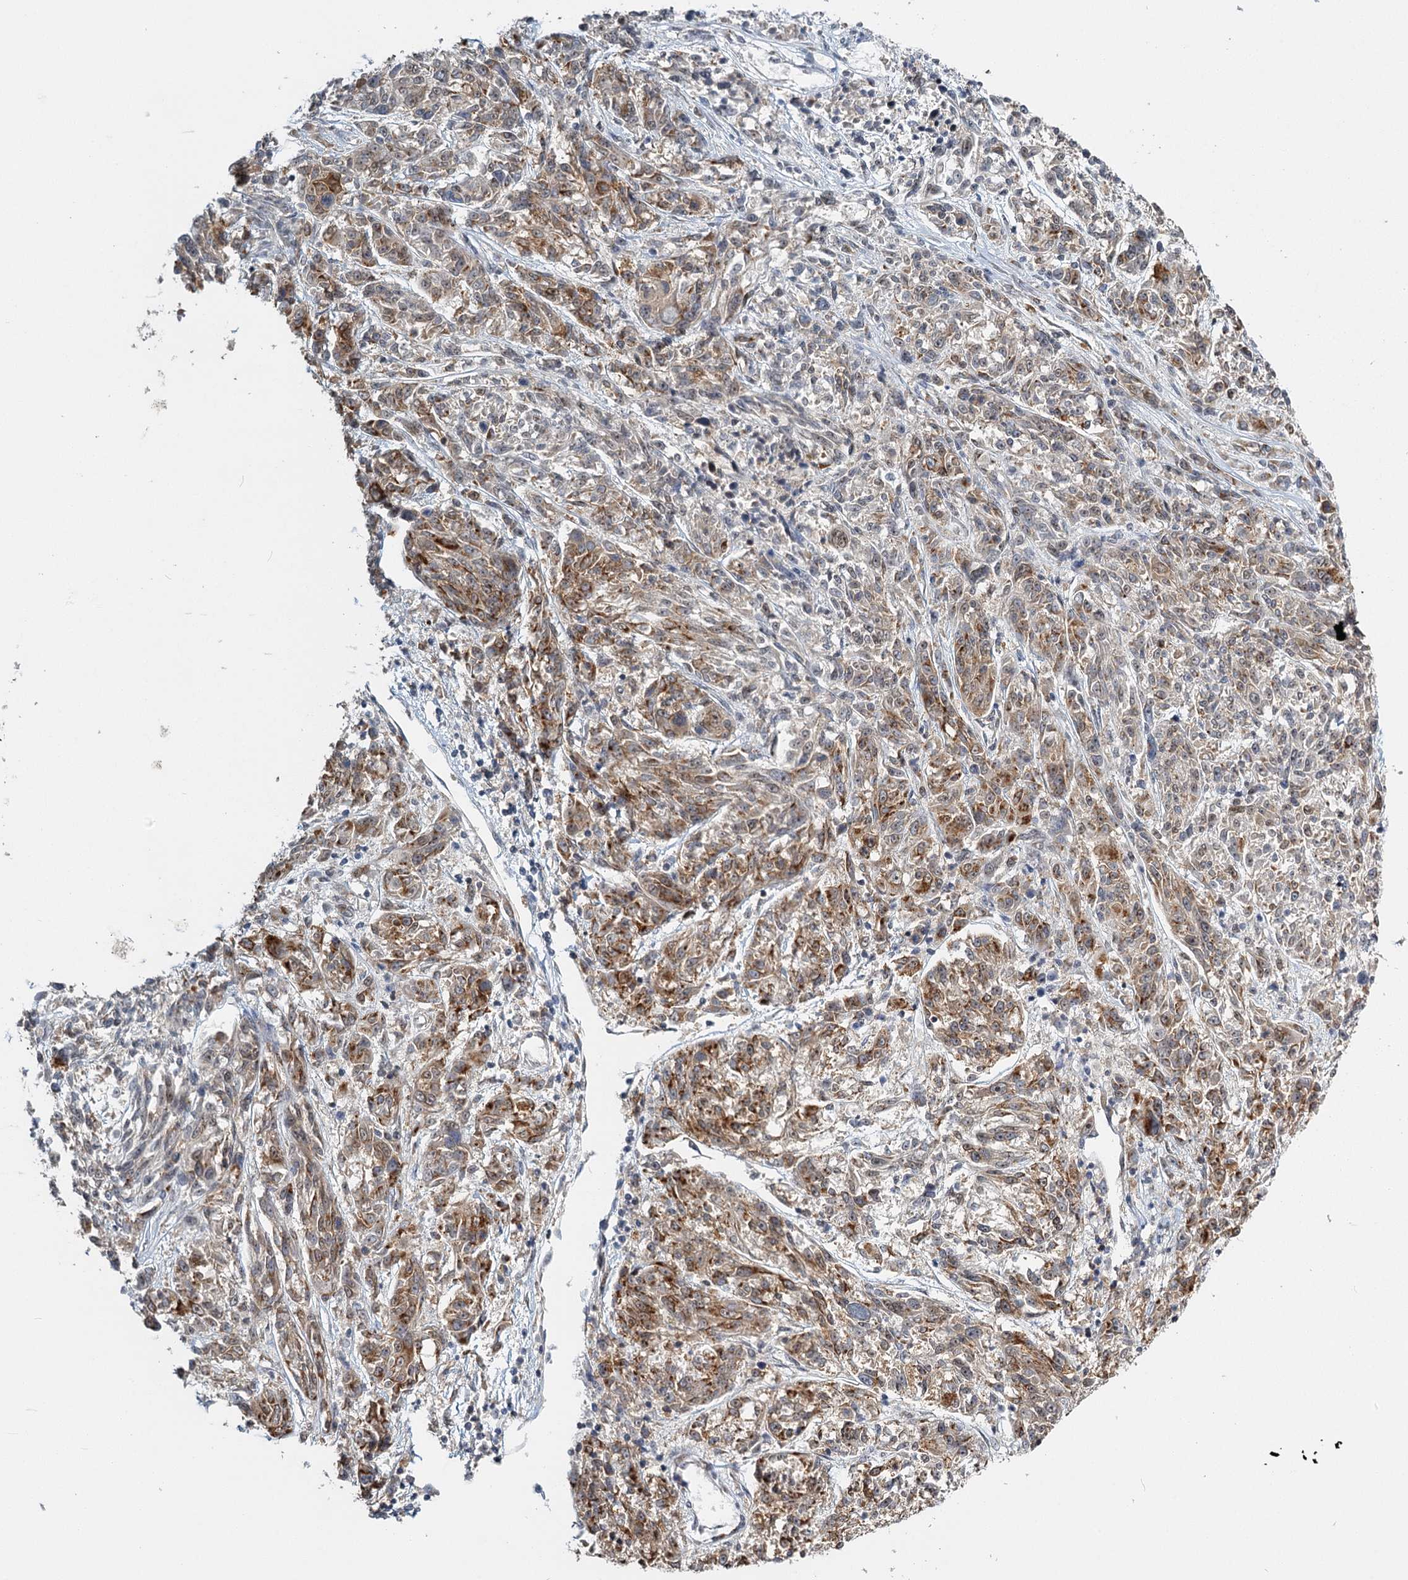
{"staining": {"intensity": "moderate", "quantity": ">75%", "location": "cytoplasmic/membranous,nuclear"}, "tissue": "melanoma", "cell_type": "Tumor cells", "image_type": "cancer", "snomed": [{"axis": "morphology", "description": "Malignant melanoma, NOS"}, {"axis": "topography", "description": "Skin"}], "caption": "Protein staining demonstrates moderate cytoplasmic/membranous and nuclear staining in about >75% of tumor cells in melanoma. (Stains: DAB in brown, nuclei in blue, Microscopy: brightfield microscopy at high magnification).", "gene": "TREX1", "patient": {"sex": "male", "age": 53}}